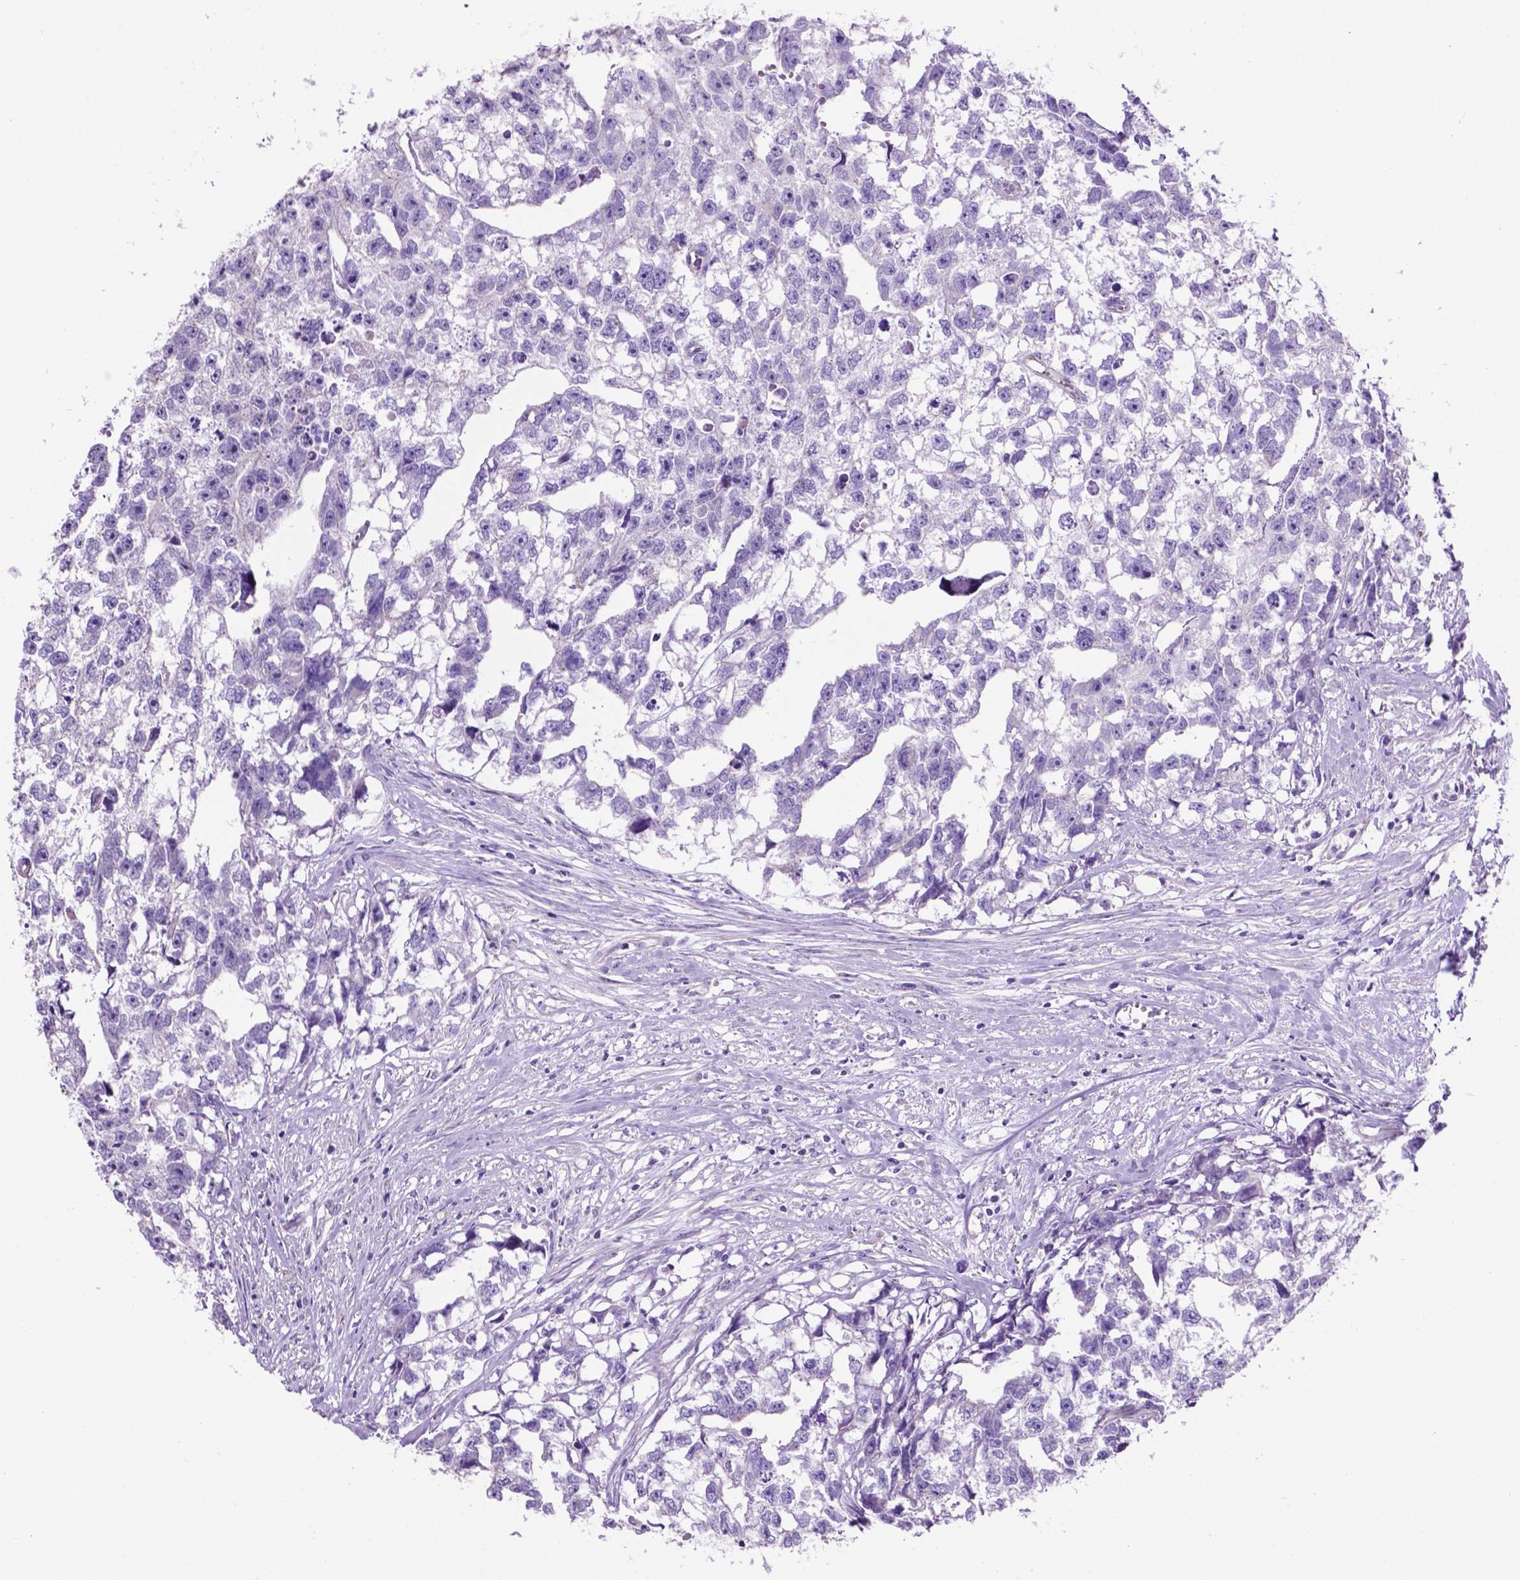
{"staining": {"intensity": "negative", "quantity": "none", "location": "none"}, "tissue": "testis cancer", "cell_type": "Tumor cells", "image_type": "cancer", "snomed": [{"axis": "morphology", "description": "Carcinoma, Embryonal, NOS"}, {"axis": "morphology", "description": "Teratoma, malignant, NOS"}, {"axis": "topography", "description": "Testis"}], "caption": "Immunohistochemical staining of human testis teratoma (malignant) shows no significant expression in tumor cells.", "gene": "TMEM121B", "patient": {"sex": "male", "age": 44}}